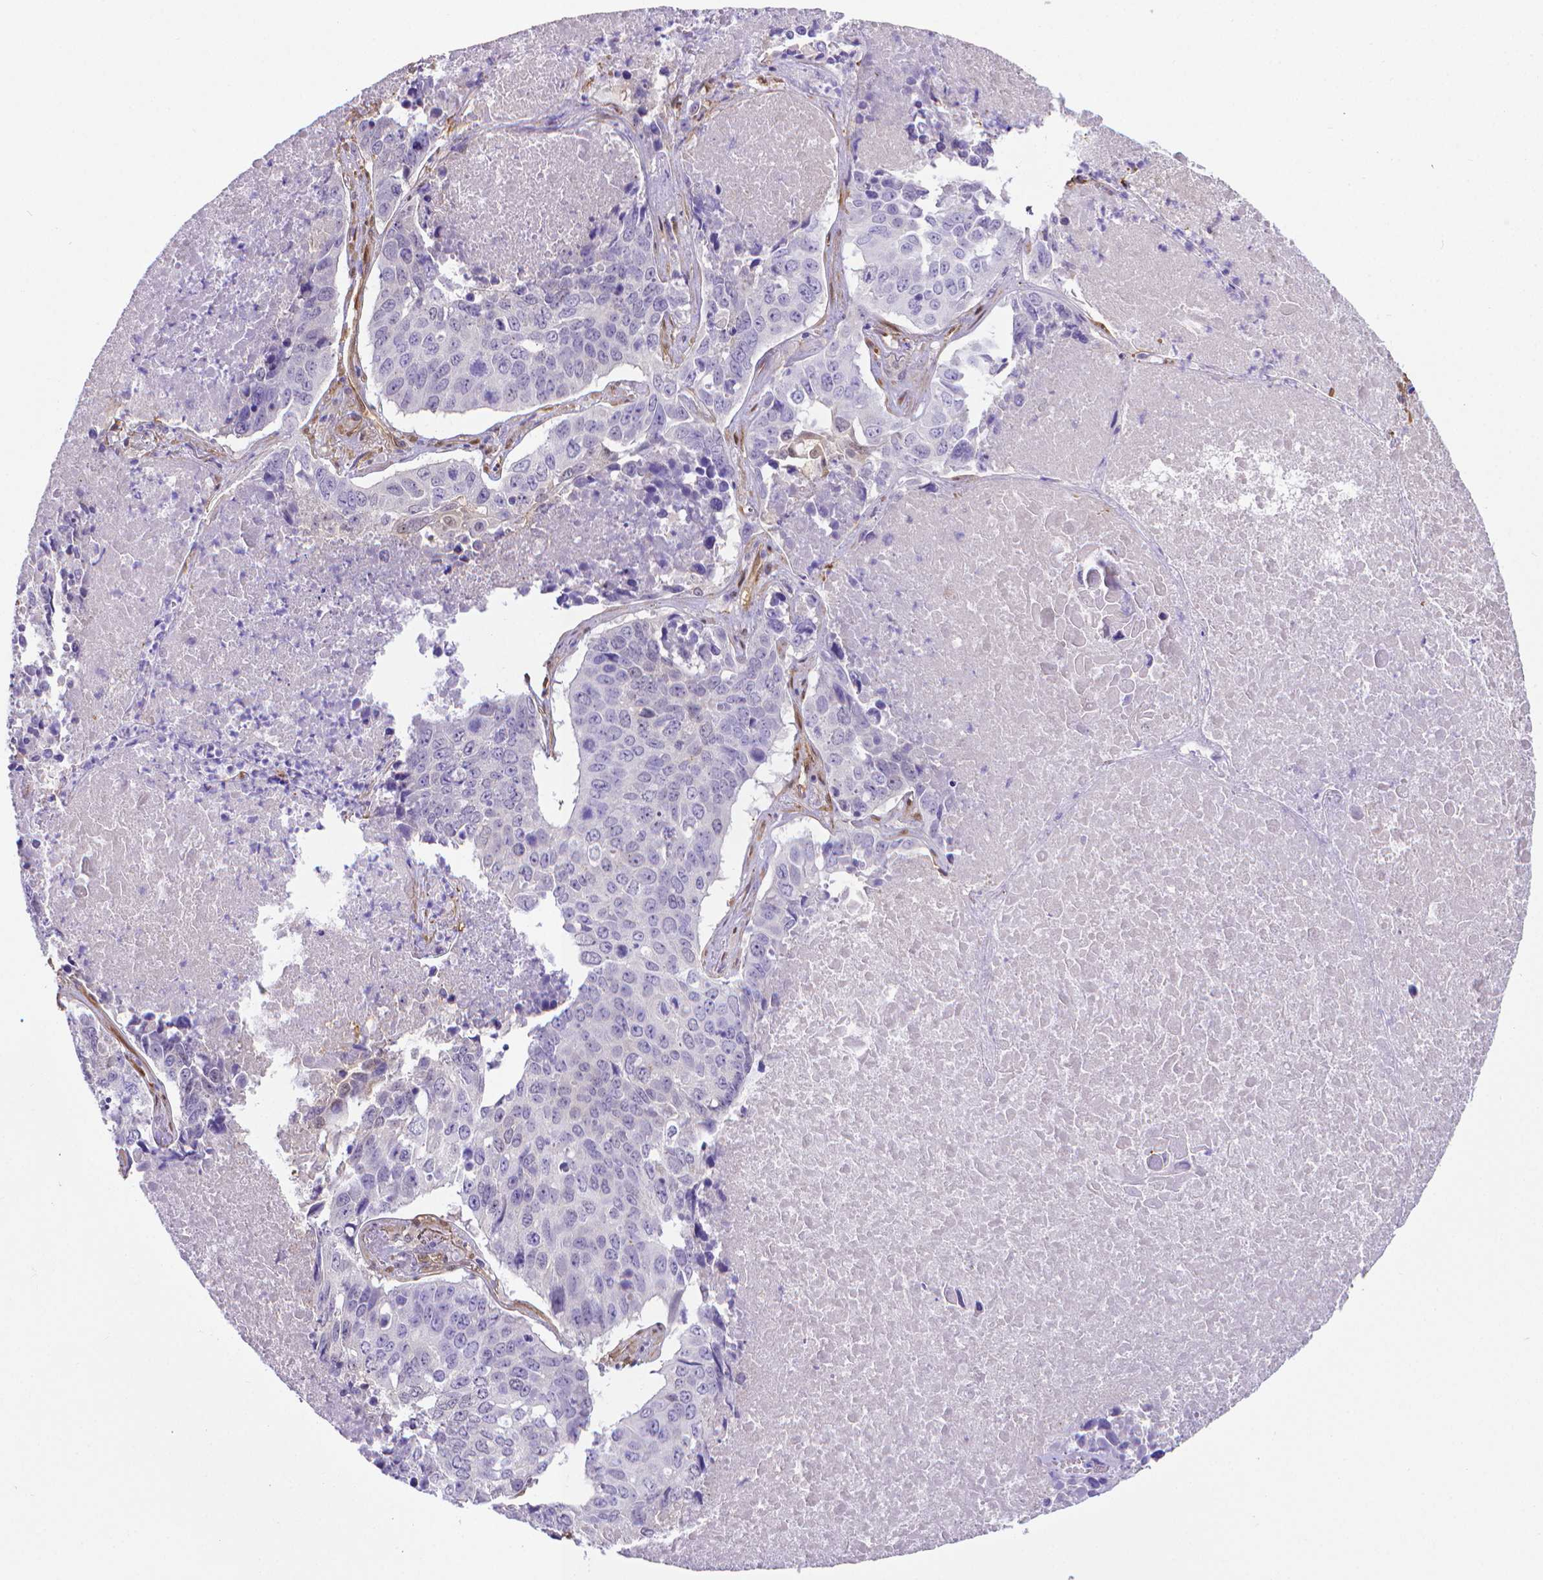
{"staining": {"intensity": "negative", "quantity": "none", "location": "none"}, "tissue": "lung cancer", "cell_type": "Tumor cells", "image_type": "cancer", "snomed": [{"axis": "morphology", "description": "Normal tissue, NOS"}, {"axis": "morphology", "description": "Squamous cell carcinoma, NOS"}, {"axis": "topography", "description": "Bronchus"}, {"axis": "topography", "description": "Lung"}], "caption": "Tumor cells are negative for brown protein staining in lung cancer (squamous cell carcinoma). (Immunohistochemistry (ihc), brightfield microscopy, high magnification).", "gene": "CLIC4", "patient": {"sex": "male", "age": 64}}